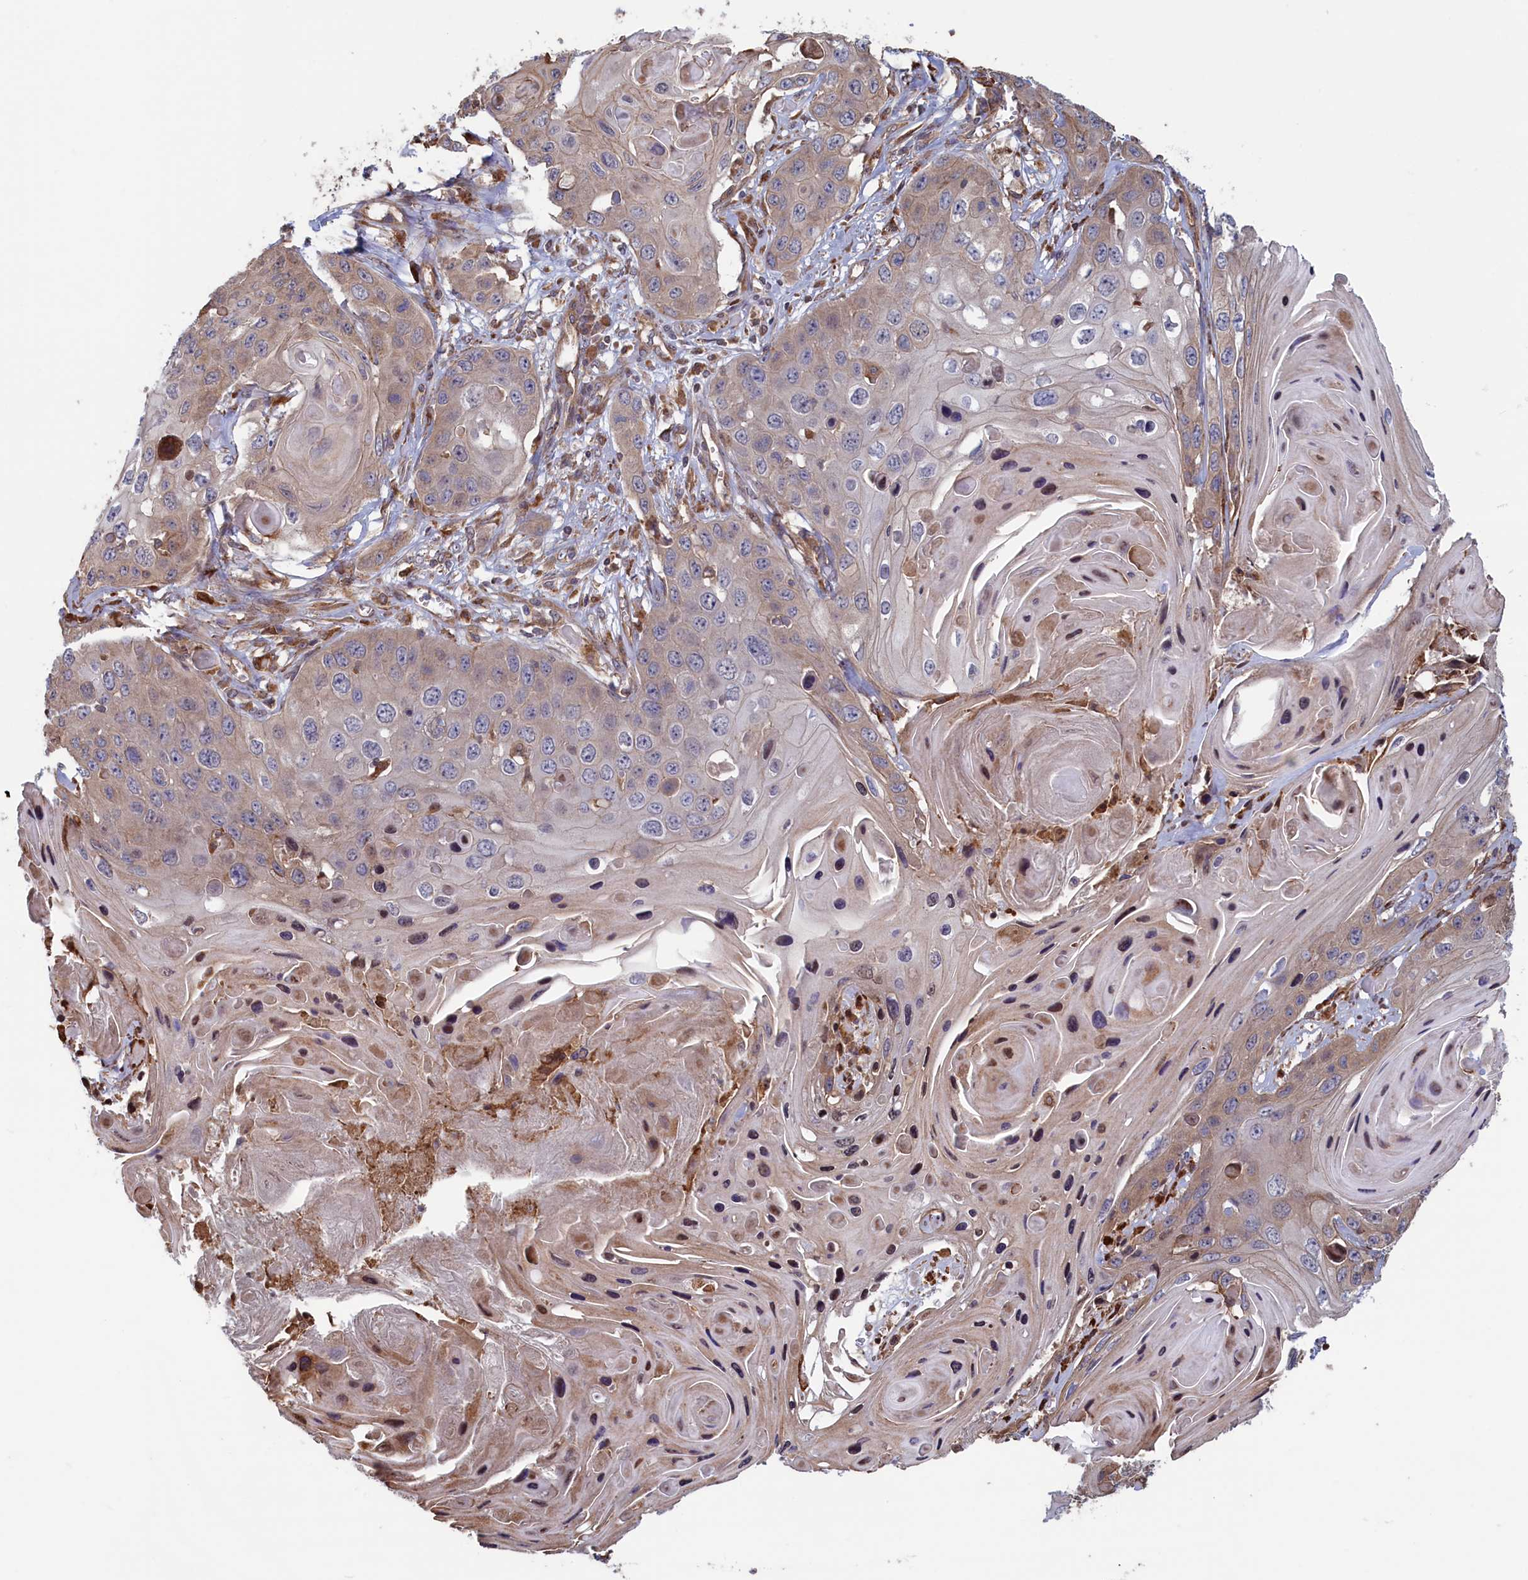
{"staining": {"intensity": "weak", "quantity": ">75%", "location": "cytoplasmic/membranous"}, "tissue": "skin cancer", "cell_type": "Tumor cells", "image_type": "cancer", "snomed": [{"axis": "morphology", "description": "Squamous cell carcinoma, NOS"}, {"axis": "topography", "description": "Skin"}], "caption": "This micrograph reveals skin cancer (squamous cell carcinoma) stained with immunohistochemistry to label a protein in brown. The cytoplasmic/membranous of tumor cells show weak positivity for the protein. Nuclei are counter-stained blue.", "gene": "RILPL1", "patient": {"sex": "male", "age": 55}}